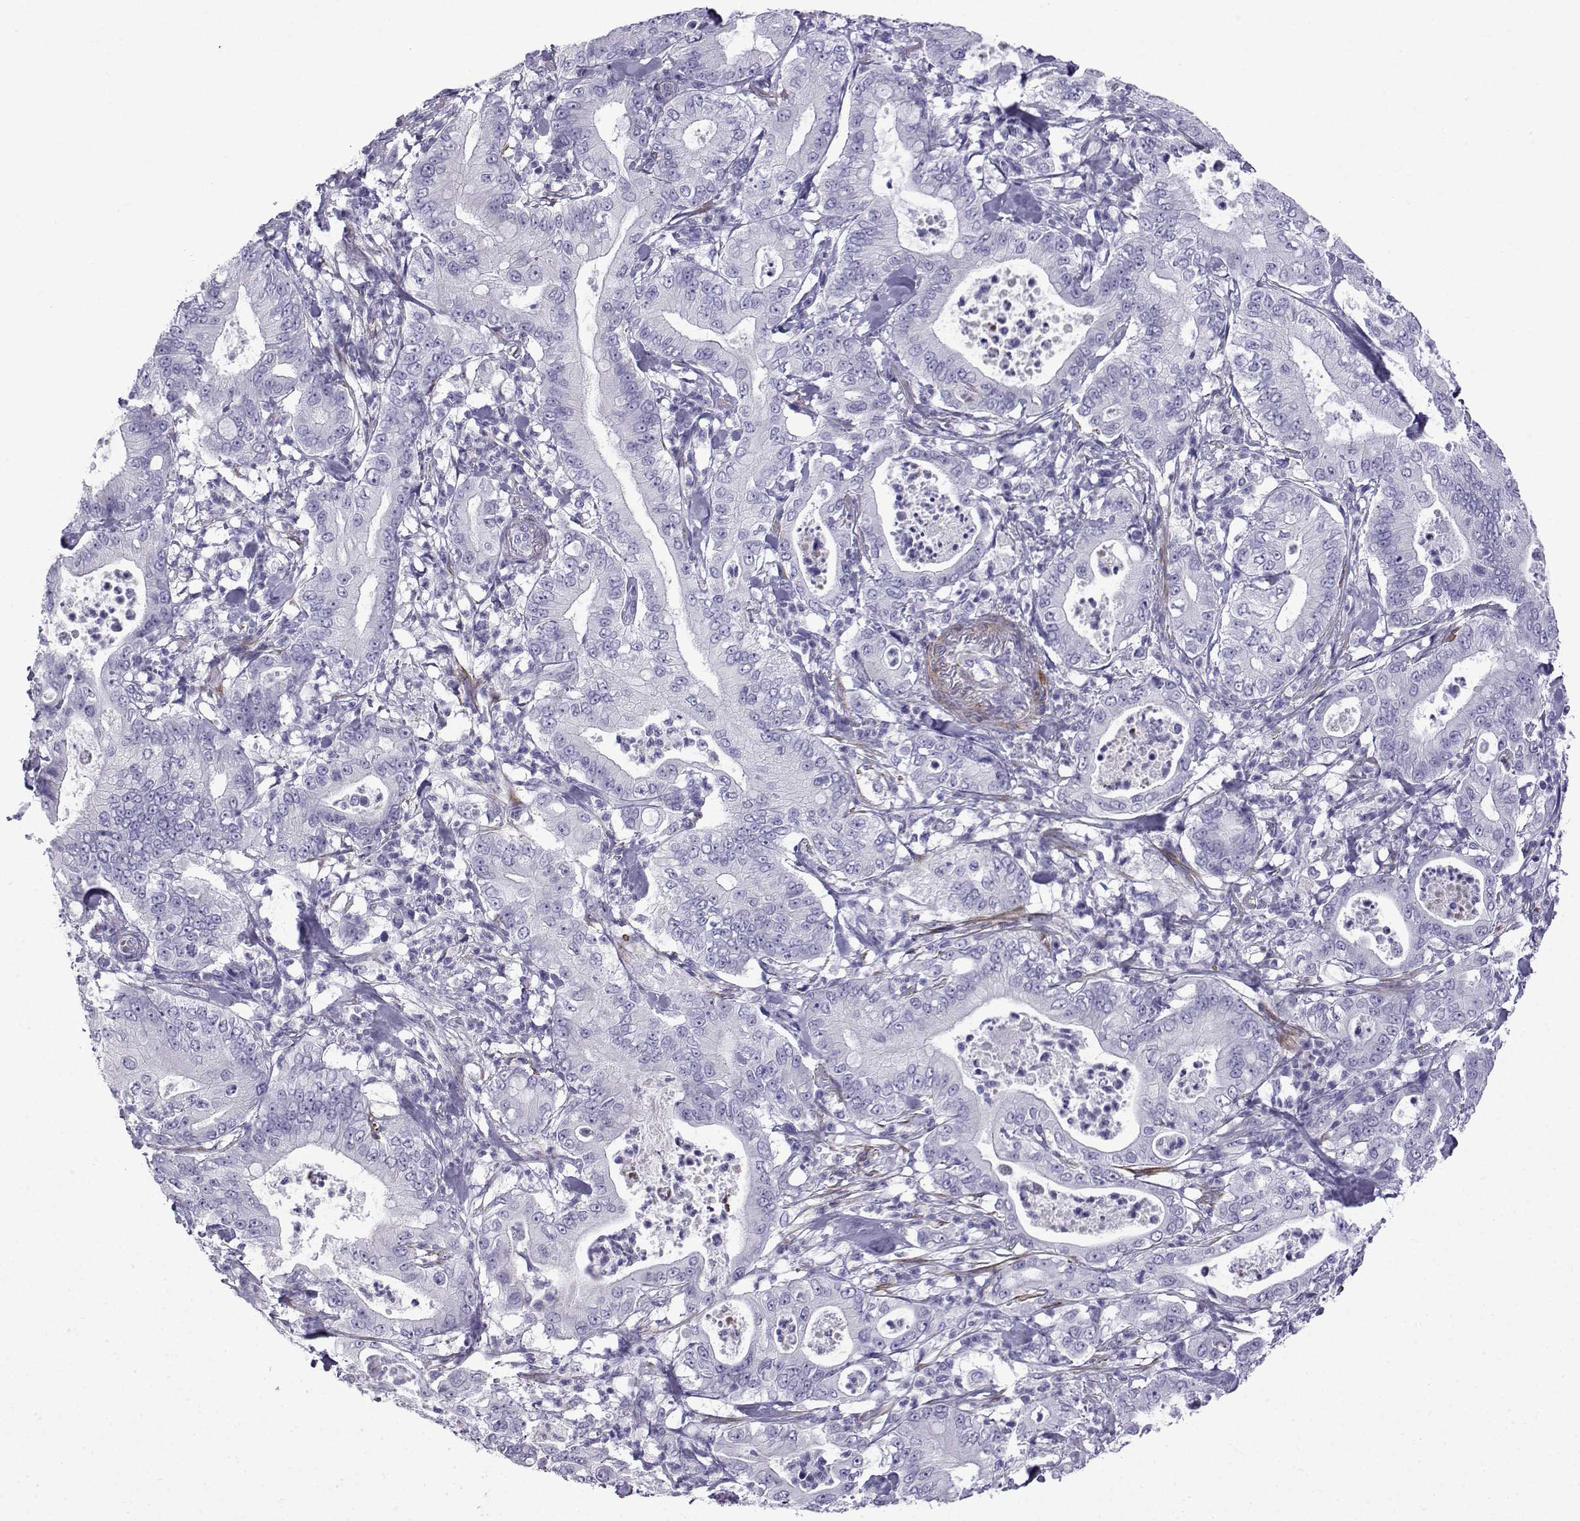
{"staining": {"intensity": "negative", "quantity": "none", "location": "none"}, "tissue": "pancreatic cancer", "cell_type": "Tumor cells", "image_type": "cancer", "snomed": [{"axis": "morphology", "description": "Adenocarcinoma, NOS"}, {"axis": "topography", "description": "Pancreas"}], "caption": "Tumor cells show no significant positivity in pancreatic cancer.", "gene": "KCNF1", "patient": {"sex": "male", "age": 71}}